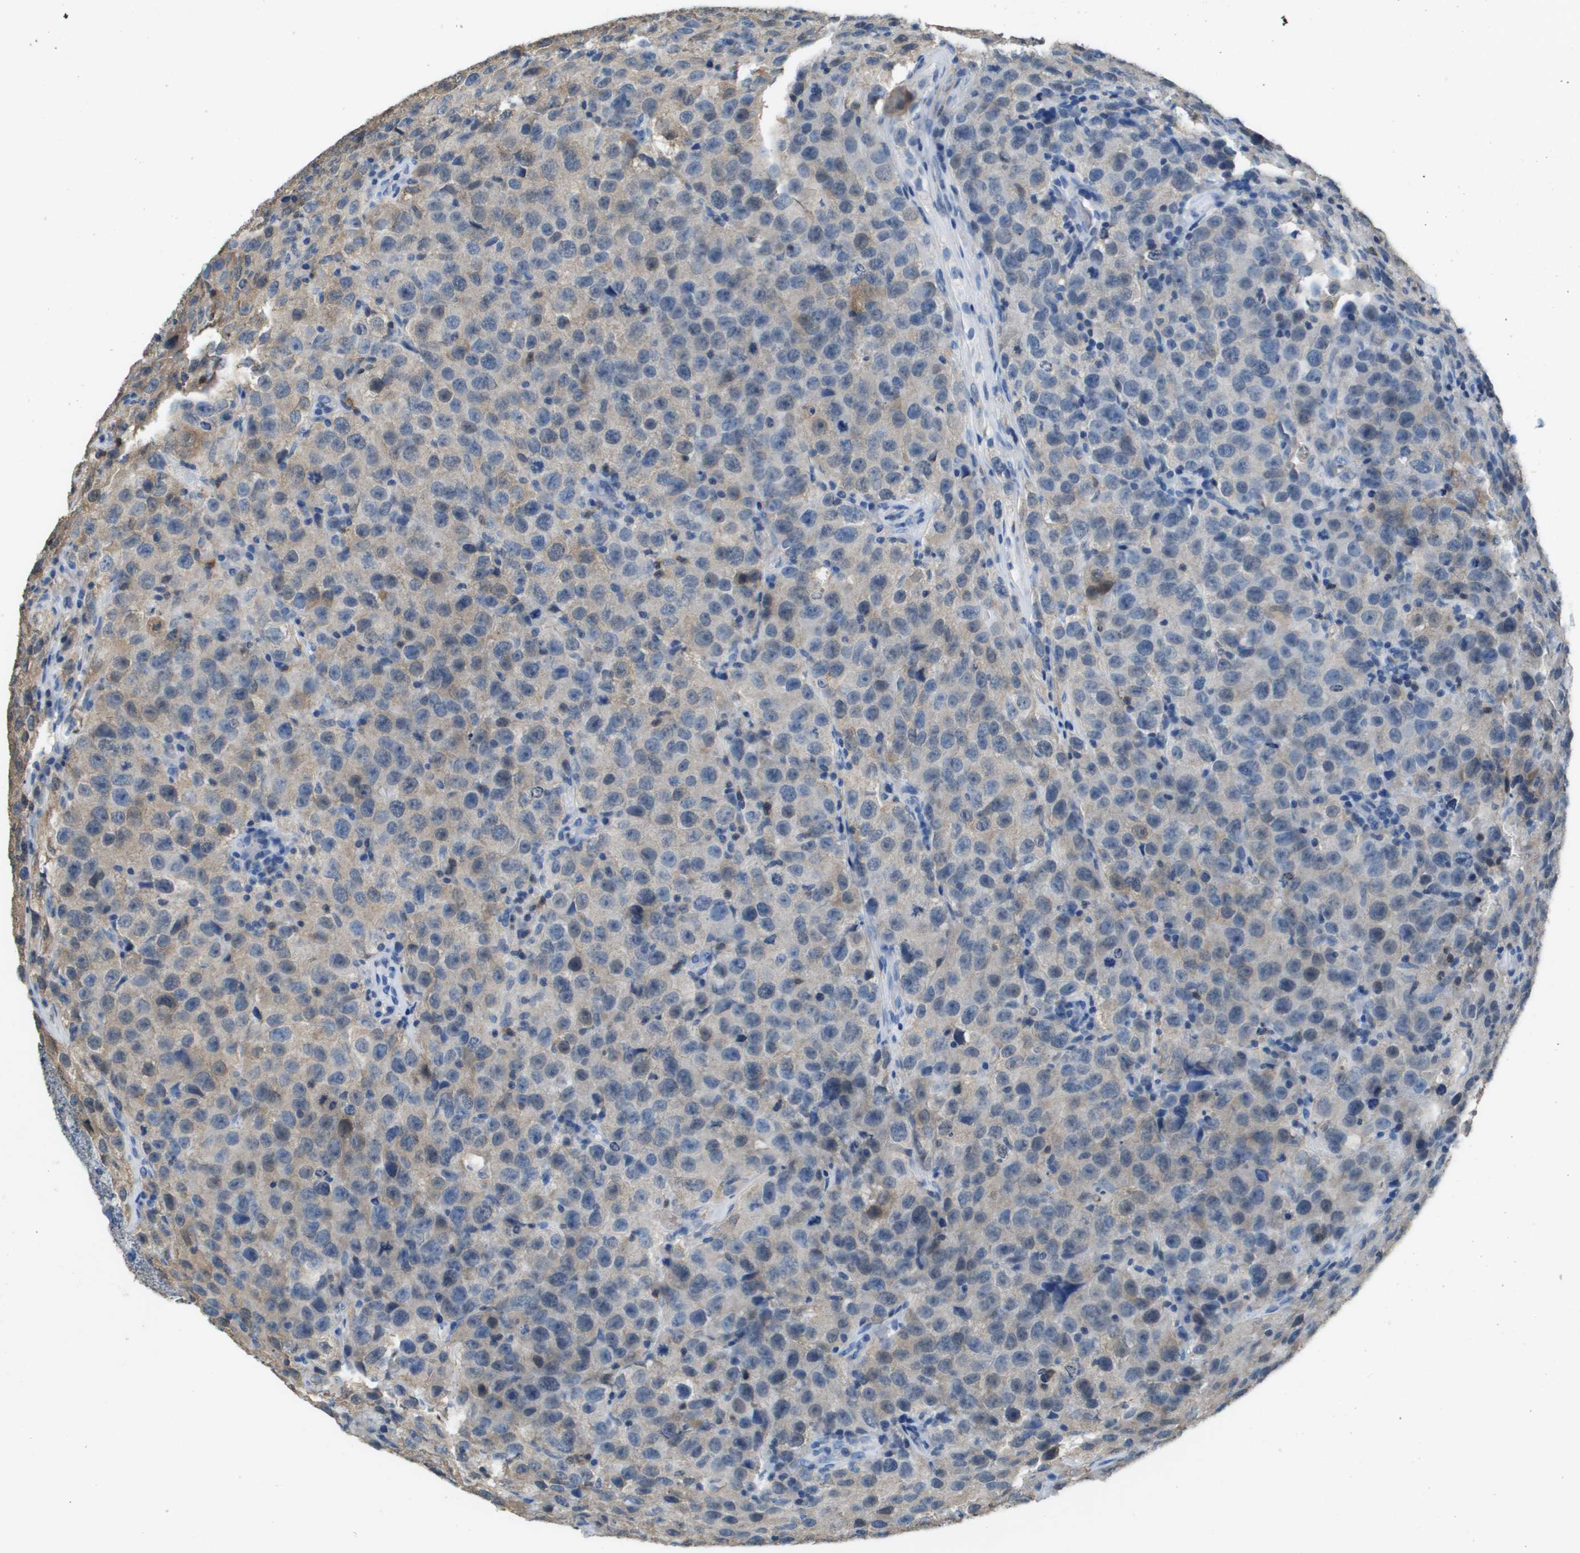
{"staining": {"intensity": "weak", "quantity": "<25%", "location": "cytoplasmic/membranous"}, "tissue": "testis cancer", "cell_type": "Tumor cells", "image_type": "cancer", "snomed": [{"axis": "morphology", "description": "Seminoma, NOS"}, {"axis": "topography", "description": "Testis"}], "caption": "Histopathology image shows no significant protein positivity in tumor cells of testis cancer (seminoma).", "gene": "FABP5", "patient": {"sex": "male", "age": 52}}